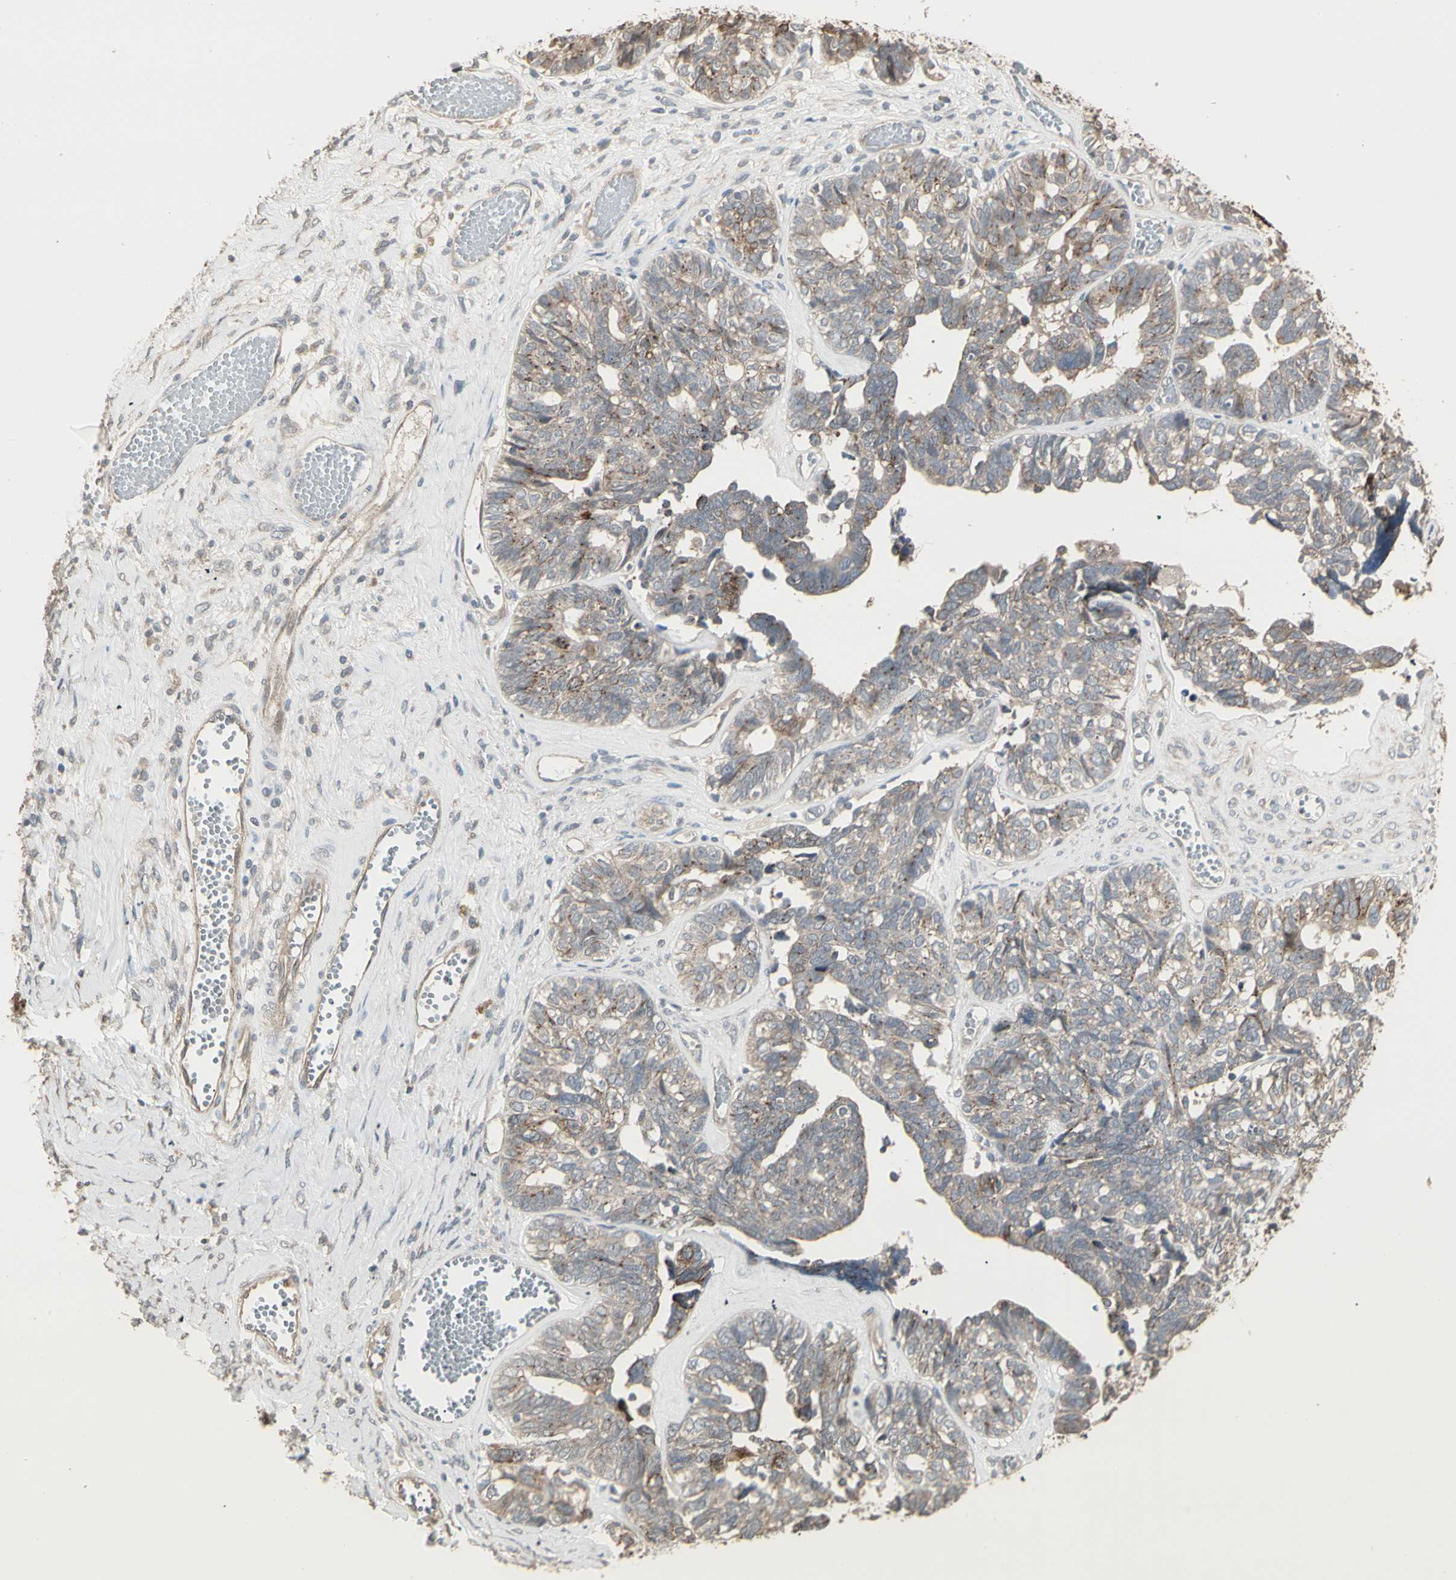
{"staining": {"intensity": "weak", "quantity": ">75%", "location": "cytoplasmic/membranous"}, "tissue": "ovarian cancer", "cell_type": "Tumor cells", "image_type": "cancer", "snomed": [{"axis": "morphology", "description": "Cystadenocarcinoma, serous, NOS"}, {"axis": "topography", "description": "Ovary"}], "caption": "Tumor cells show low levels of weak cytoplasmic/membranous staining in about >75% of cells in human ovarian cancer (serous cystadenocarcinoma). The protein is shown in brown color, while the nuclei are stained blue.", "gene": "GALNT3", "patient": {"sex": "female", "age": 79}}